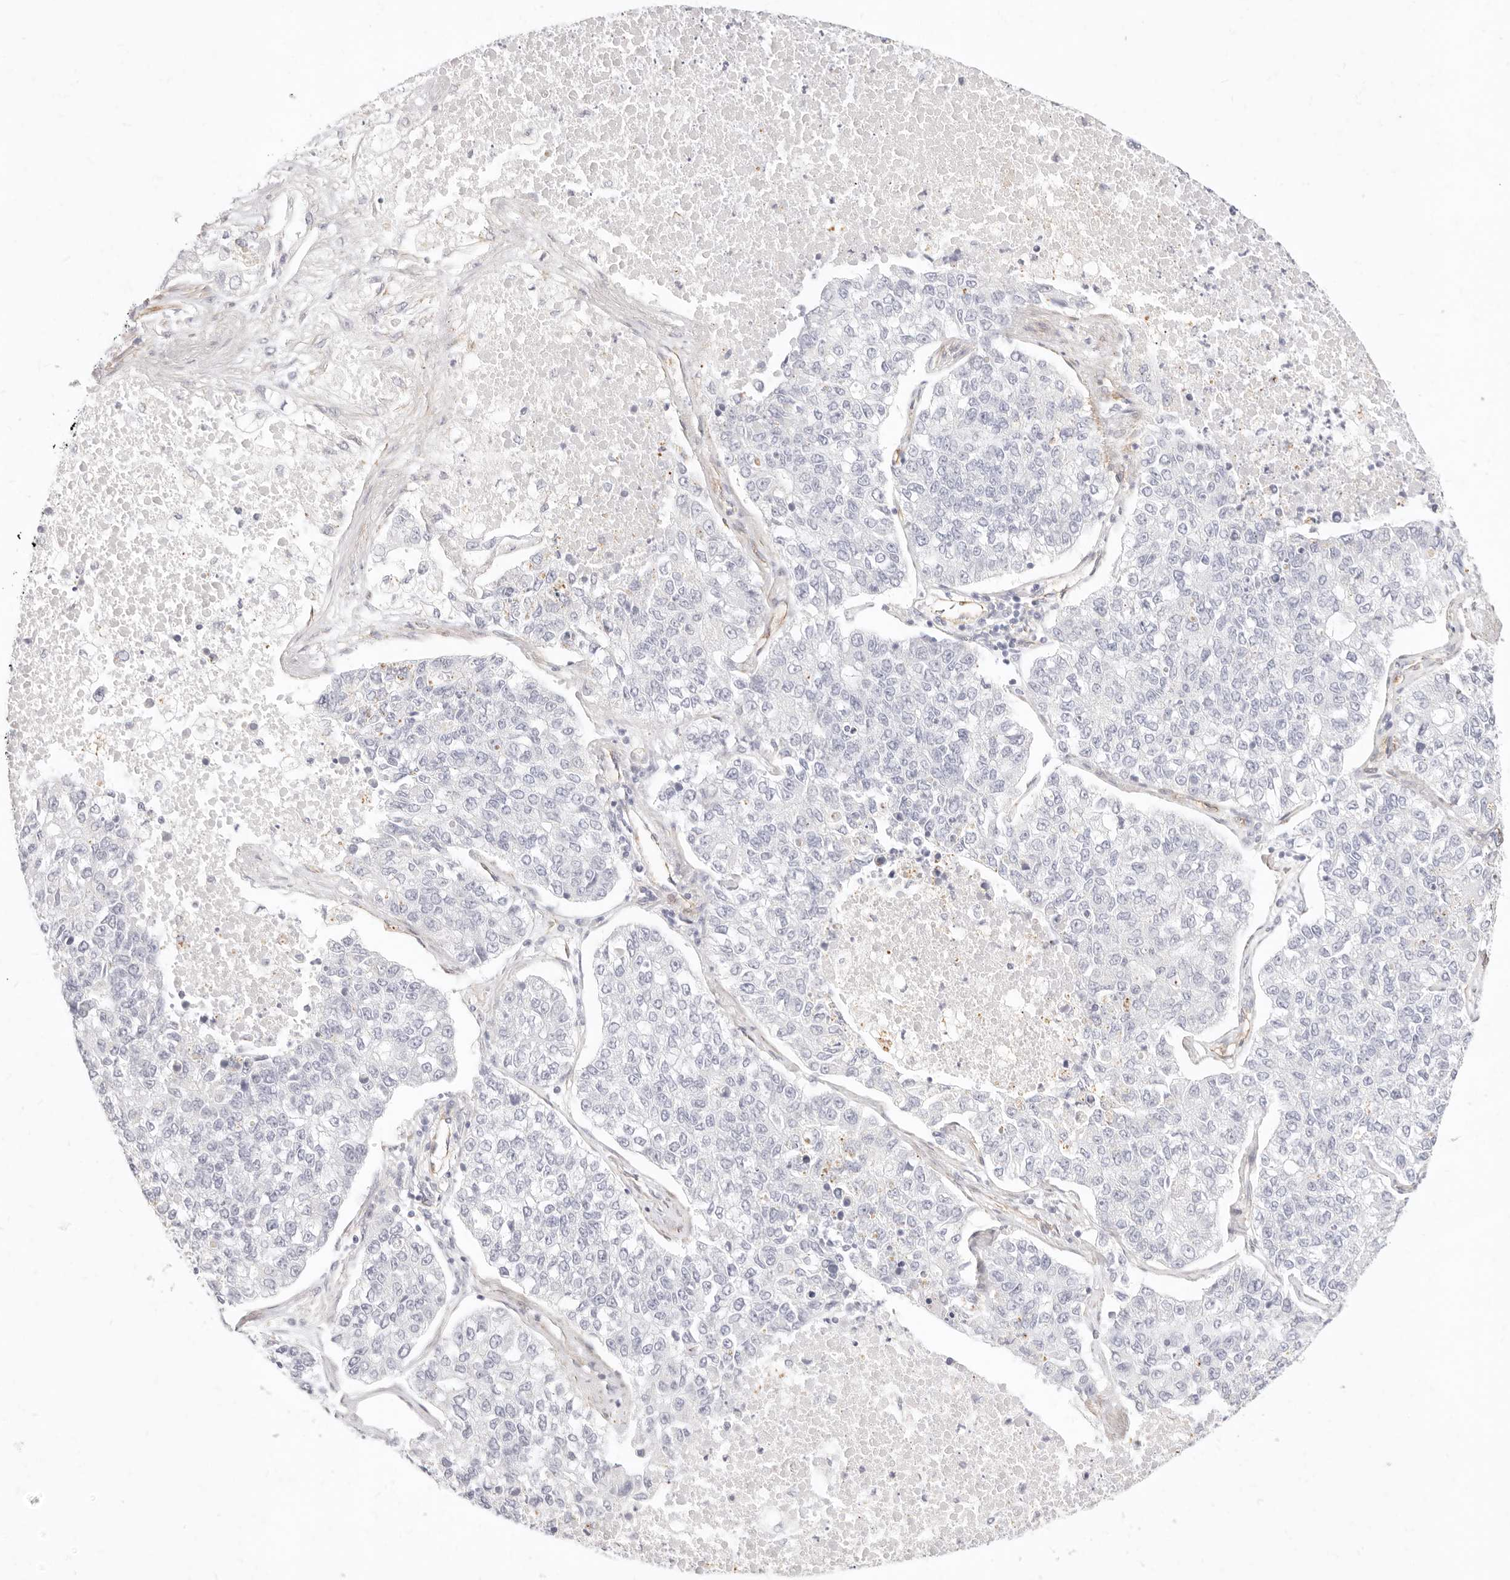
{"staining": {"intensity": "negative", "quantity": "none", "location": "none"}, "tissue": "lung cancer", "cell_type": "Tumor cells", "image_type": "cancer", "snomed": [{"axis": "morphology", "description": "Adenocarcinoma, NOS"}, {"axis": "topography", "description": "Lung"}], "caption": "Protein analysis of lung adenocarcinoma reveals no significant expression in tumor cells.", "gene": "NUS1", "patient": {"sex": "male", "age": 49}}